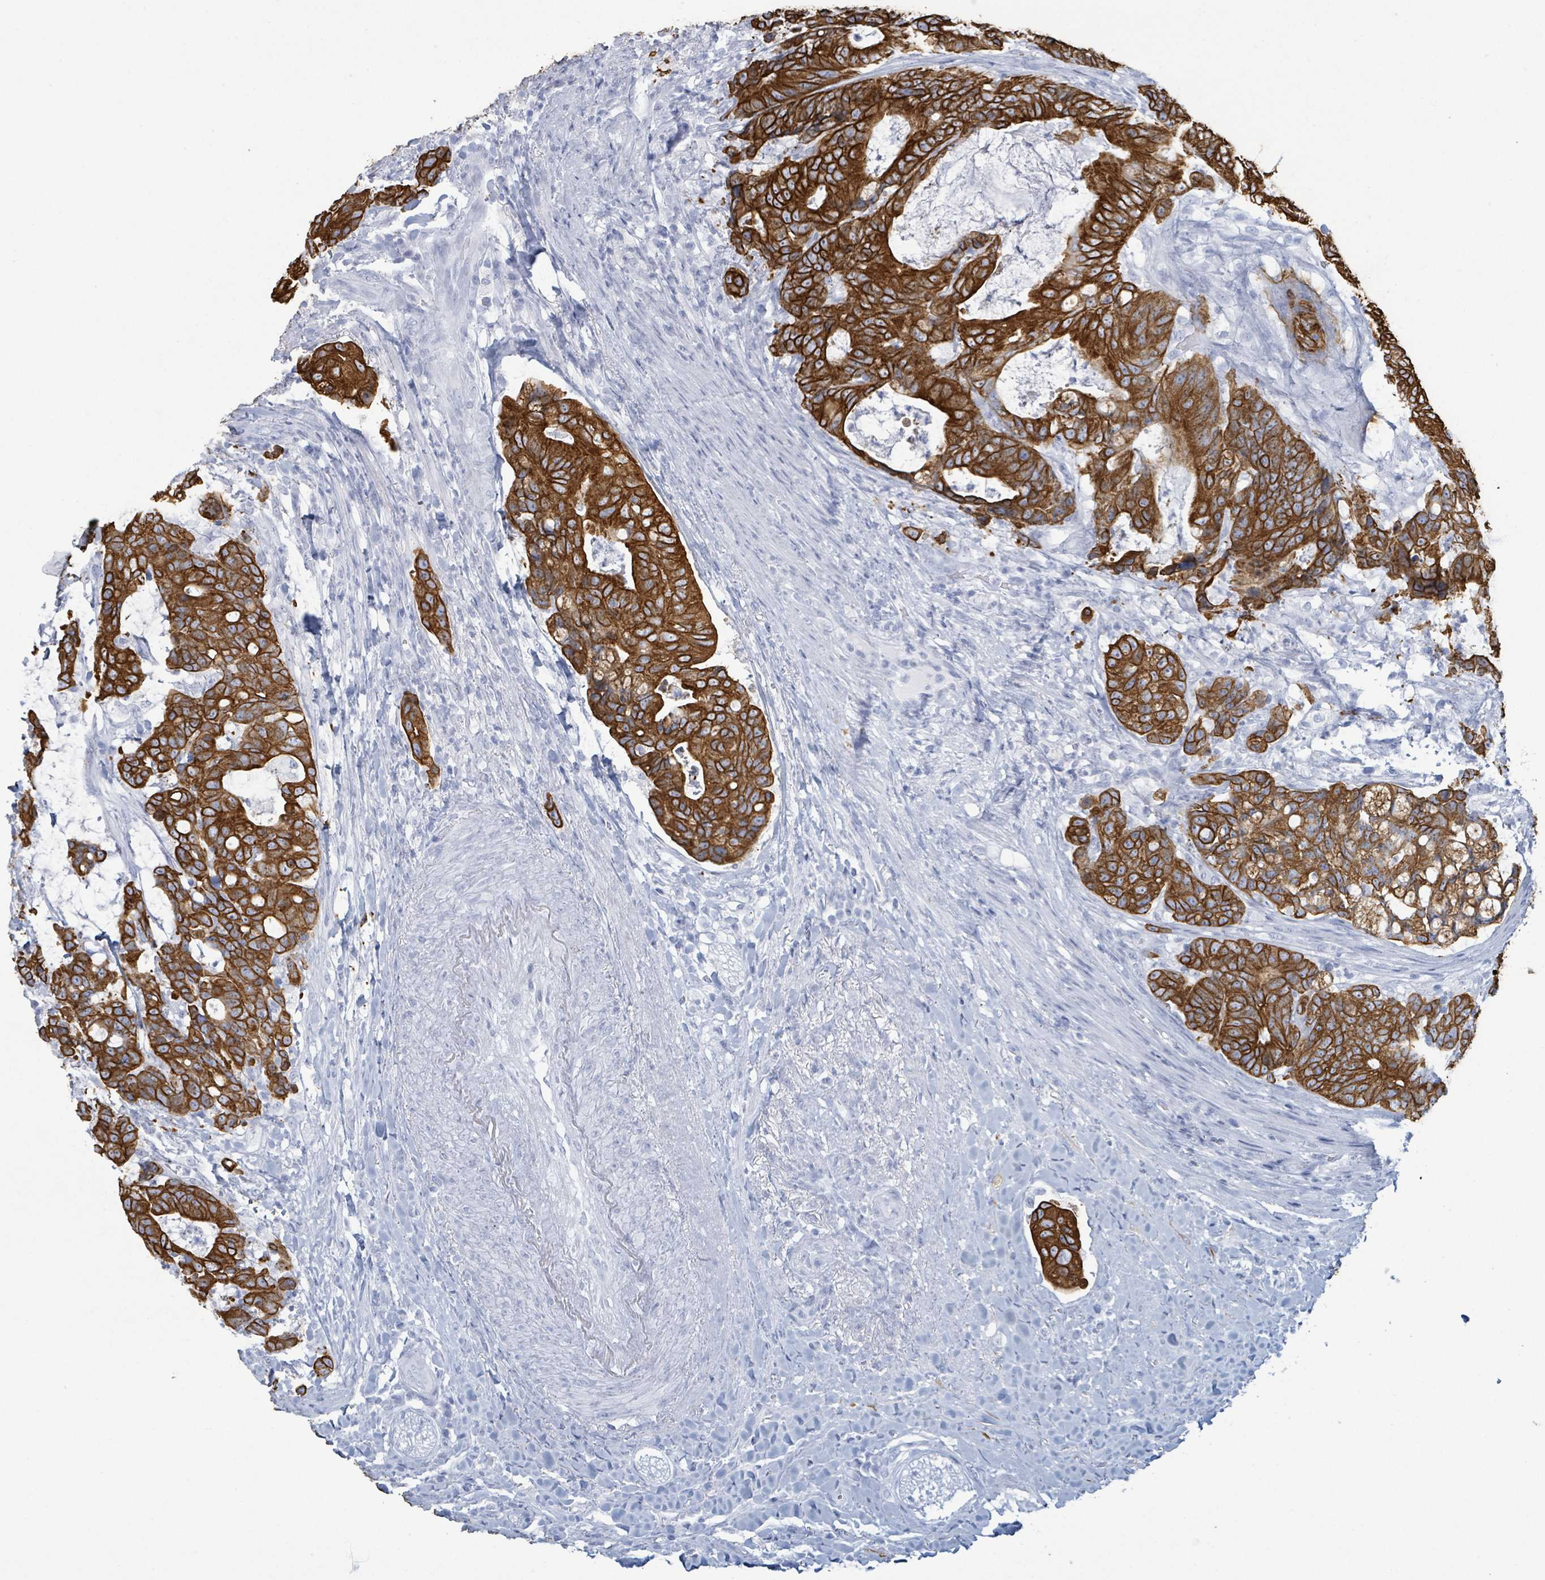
{"staining": {"intensity": "strong", "quantity": ">75%", "location": "cytoplasmic/membranous"}, "tissue": "colorectal cancer", "cell_type": "Tumor cells", "image_type": "cancer", "snomed": [{"axis": "morphology", "description": "Adenocarcinoma, NOS"}, {"axis": "topography", "description": "Colon"}], "caption": "Immunohistochemistry (IHC) photomicrograph of neoplastic tissue: human colorectal cancer (adenocarcinoma) stained using IHC demonstrates high levels of strong protein expression localized specifically in the cytoplasmic/membranous of tumor cells, appearing as a cytoplasmic/membranous brown color.", "gene": "KRT8", "patient": {"sex": "female", "age": 82}}